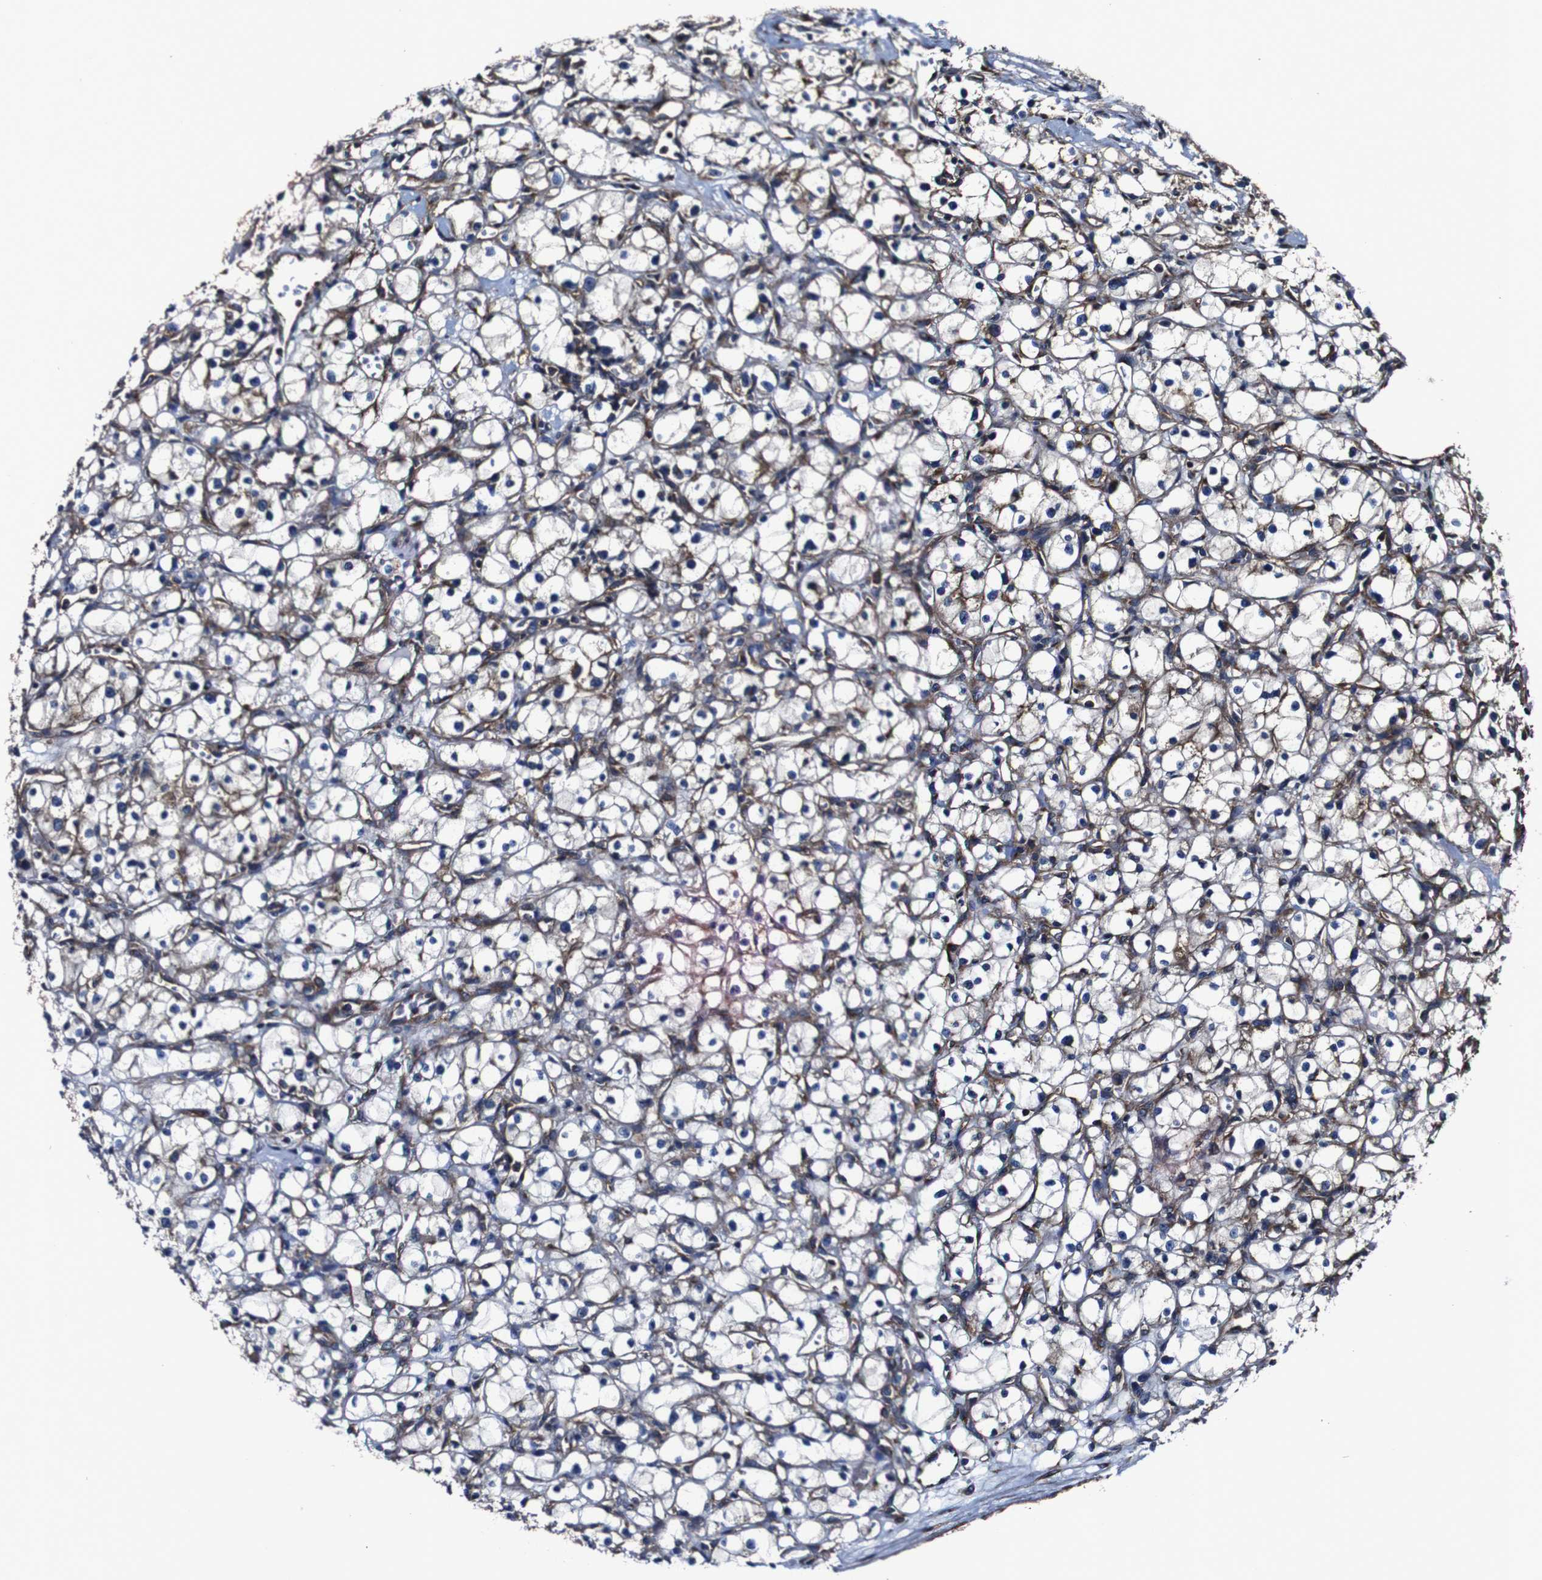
{"staining": {"intensity": "moderate", "quantity": "25%-75%", "location": "cytoplasmic/membranous"}, "tissue": "renal cancer", "cell_type": "Tumor cells", "image_type": "cancer", "snomed": [{"axis": "morphology", "description": "Adenocarcinoma, NOS"}, {"axis": "topography", "description": "Kidney"}], "caption": "Renal cancer tissue demonstrates moderate cytoplasmic/membranous expression in about 25%-75% of tumor cells", "gene": "CSF1R", "patient": {"sex": "male", "age": 56}}